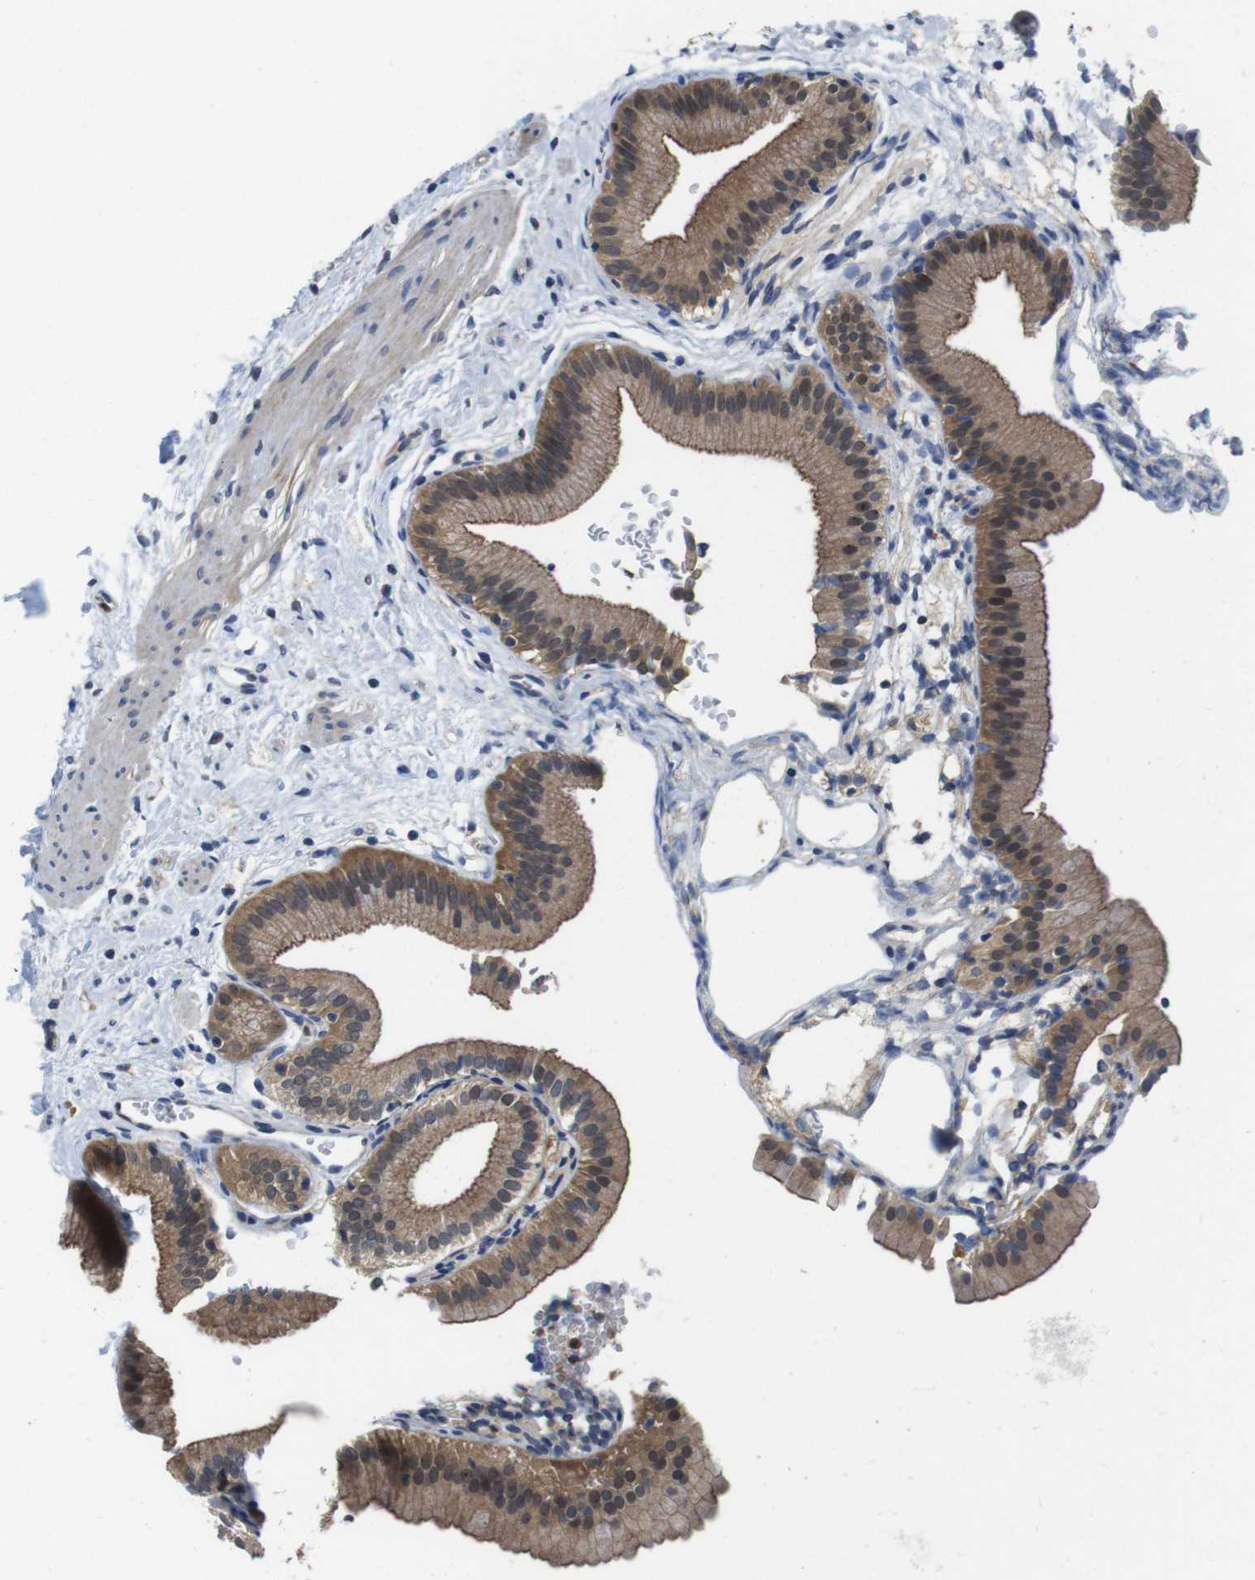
{"staining": {"intensity": "moderate", "quantity": ">75%", "location": "cytoplasmic/membranous"}, "tissue": "gallbladder", "cell_type": "Glandular cells", "image_type": "normal", "snomed": [{"axis": "morphology", "description": "Normal tissue, NOS"}, {"axis": "topography", "description": "Gallbladder"}], "caption": "Brown immunohistochemical staining in unremarkable gallbladder demonstrates moderate cytoplasmic/membranous staining in approximately >75% of glandular cells.", "gene": "FADD", "patient": {"sex": "male", "age": 55}}